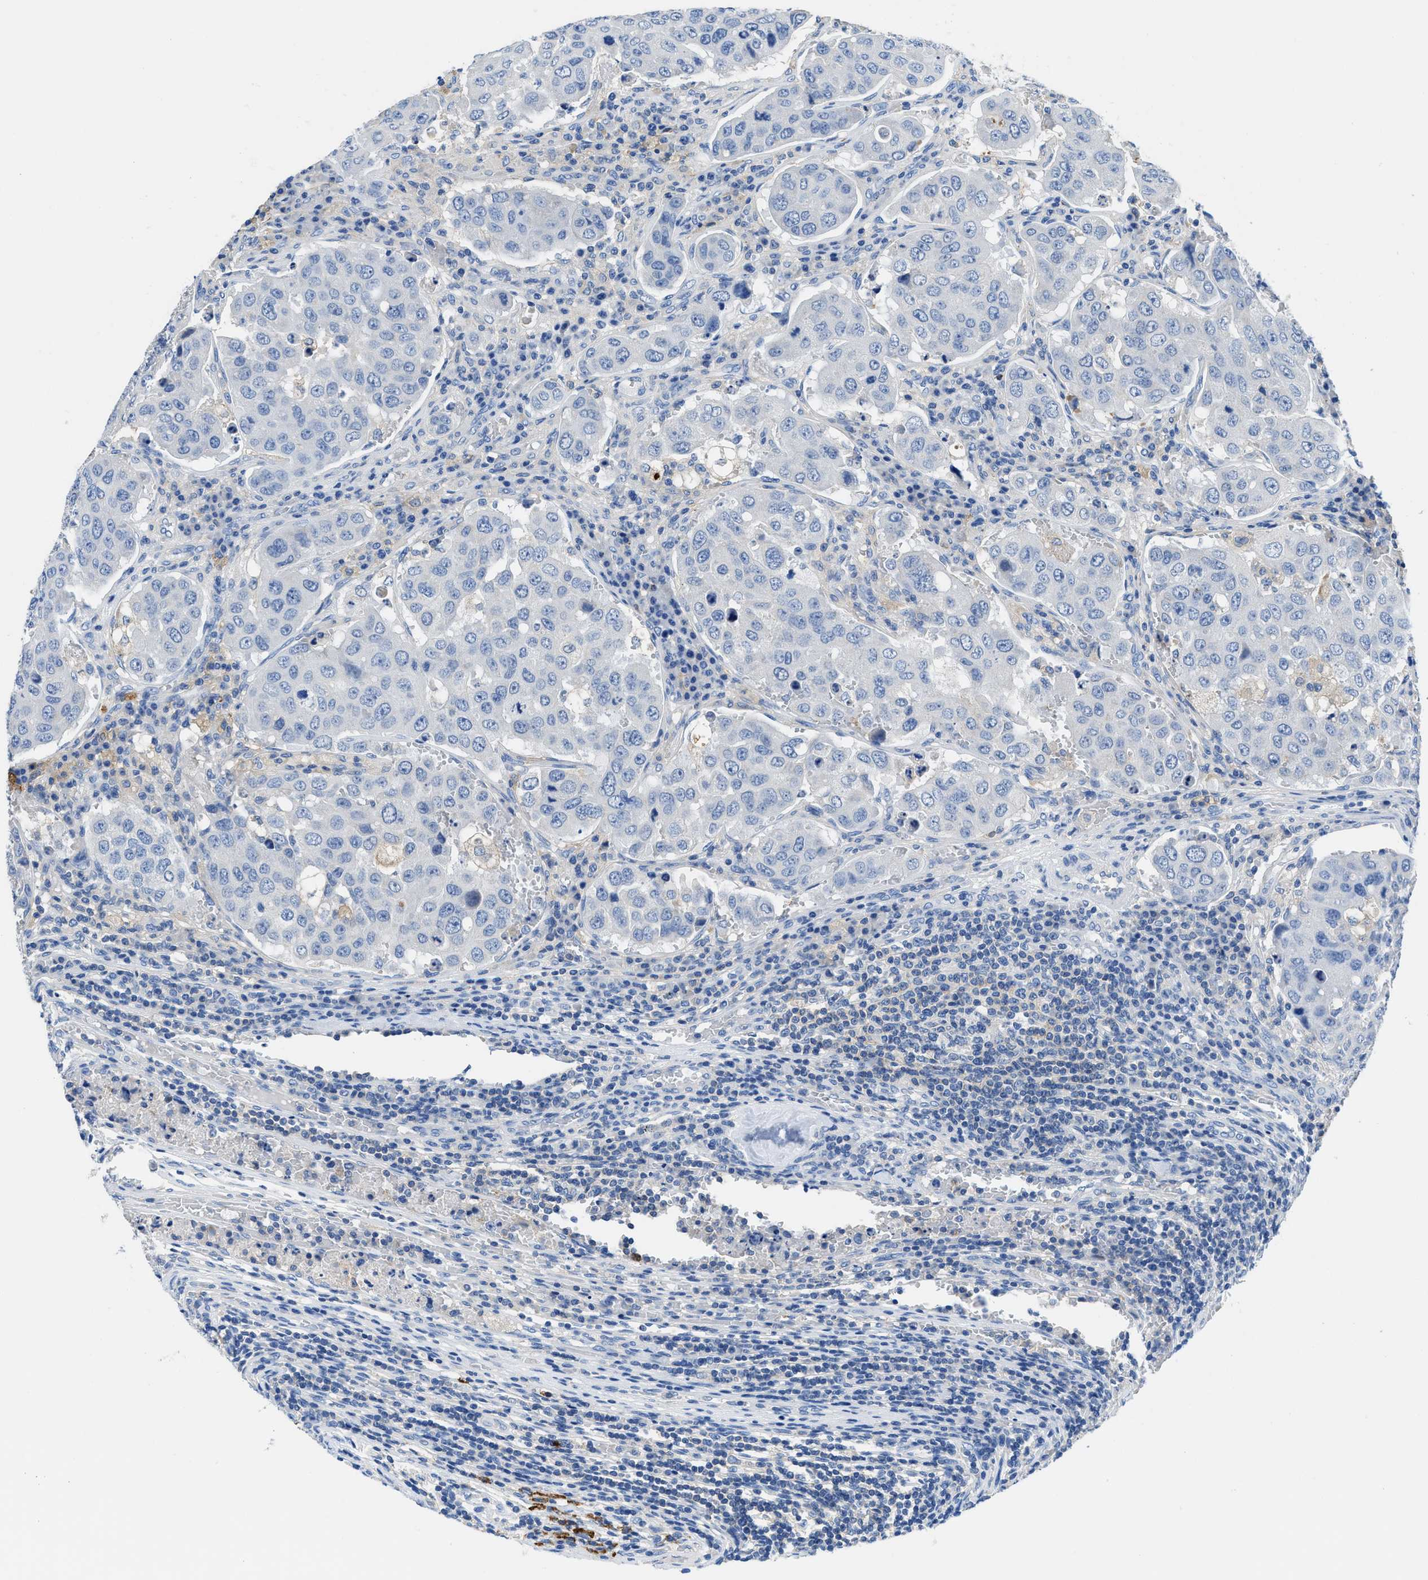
{"staining": {"intensity": "negative", "quantity": "none", "location": "none"}, "tissue": "urothelial cancer", "cell_type": "Tumor cells", "image_type": "cancer", "snomed": [{"axis": "morphology", "description": "Urothelial carcinoma, High grade"}, {"axis": "topography", "description": "Lymph node"}, {"axis": "topography", "description": "Urinary bladder"}], "caption": "High magnification brightfield microscopy of urothelial cancer stained with DAB (3,3'-diaminobenzidine) (brown) and counterstained with hematoxylin (blue): tumor cells show no significant staining. The staining was performed using DAB (3,3'-diaminobenzidine) to visualize the protein expression in brown, while the nuclei were stained in blue with hematoxylin (Magnification: 20x).", "gene": "NEB", "patient": {"sex": "male", "age": 51}}